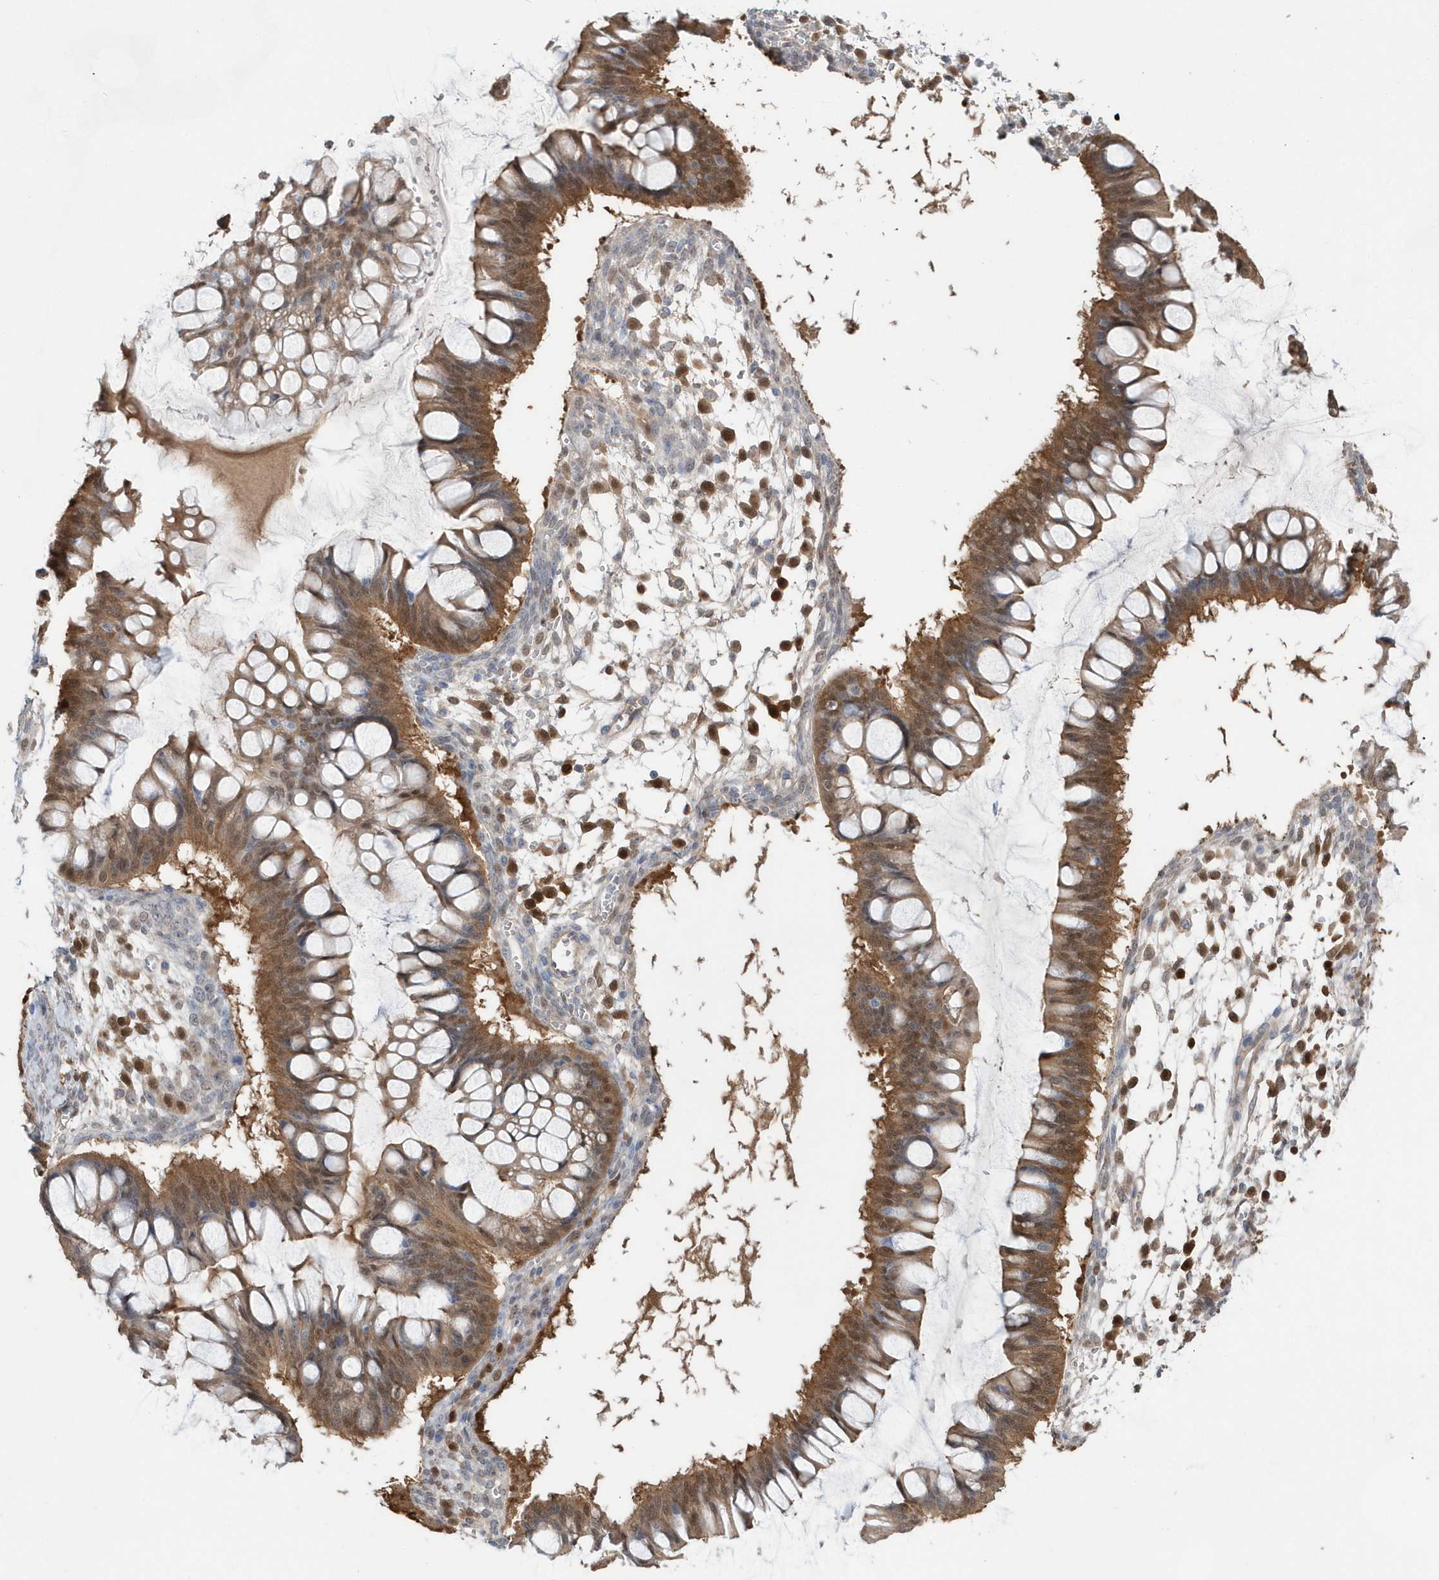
{"staining": {"intensity": "moderate", "quantity": ">75%", "location": "cytoplasmic/membranous,nuclear"}, "tissue": "ovarian cancer", "cell_type": "Tumor cells", "image_type": "cancer", "snomed": [{"axis": "morphology", "description": "Cystadenocarcinoma, mucinous, NOS"}, {"axis": "topography", "description": "Ovary"}], "caption": "A micrograph of human ovarian cancer (mucinous cystadenocarcinoma) stained for a protein exhibits moderate cytoplasmic/membranous and nuclear brown staining in tumor cells. (IHC, brightfield microscopy, high magnification).", "gene": "BDH2", "patient": {"sex": "female", "age": 73}}